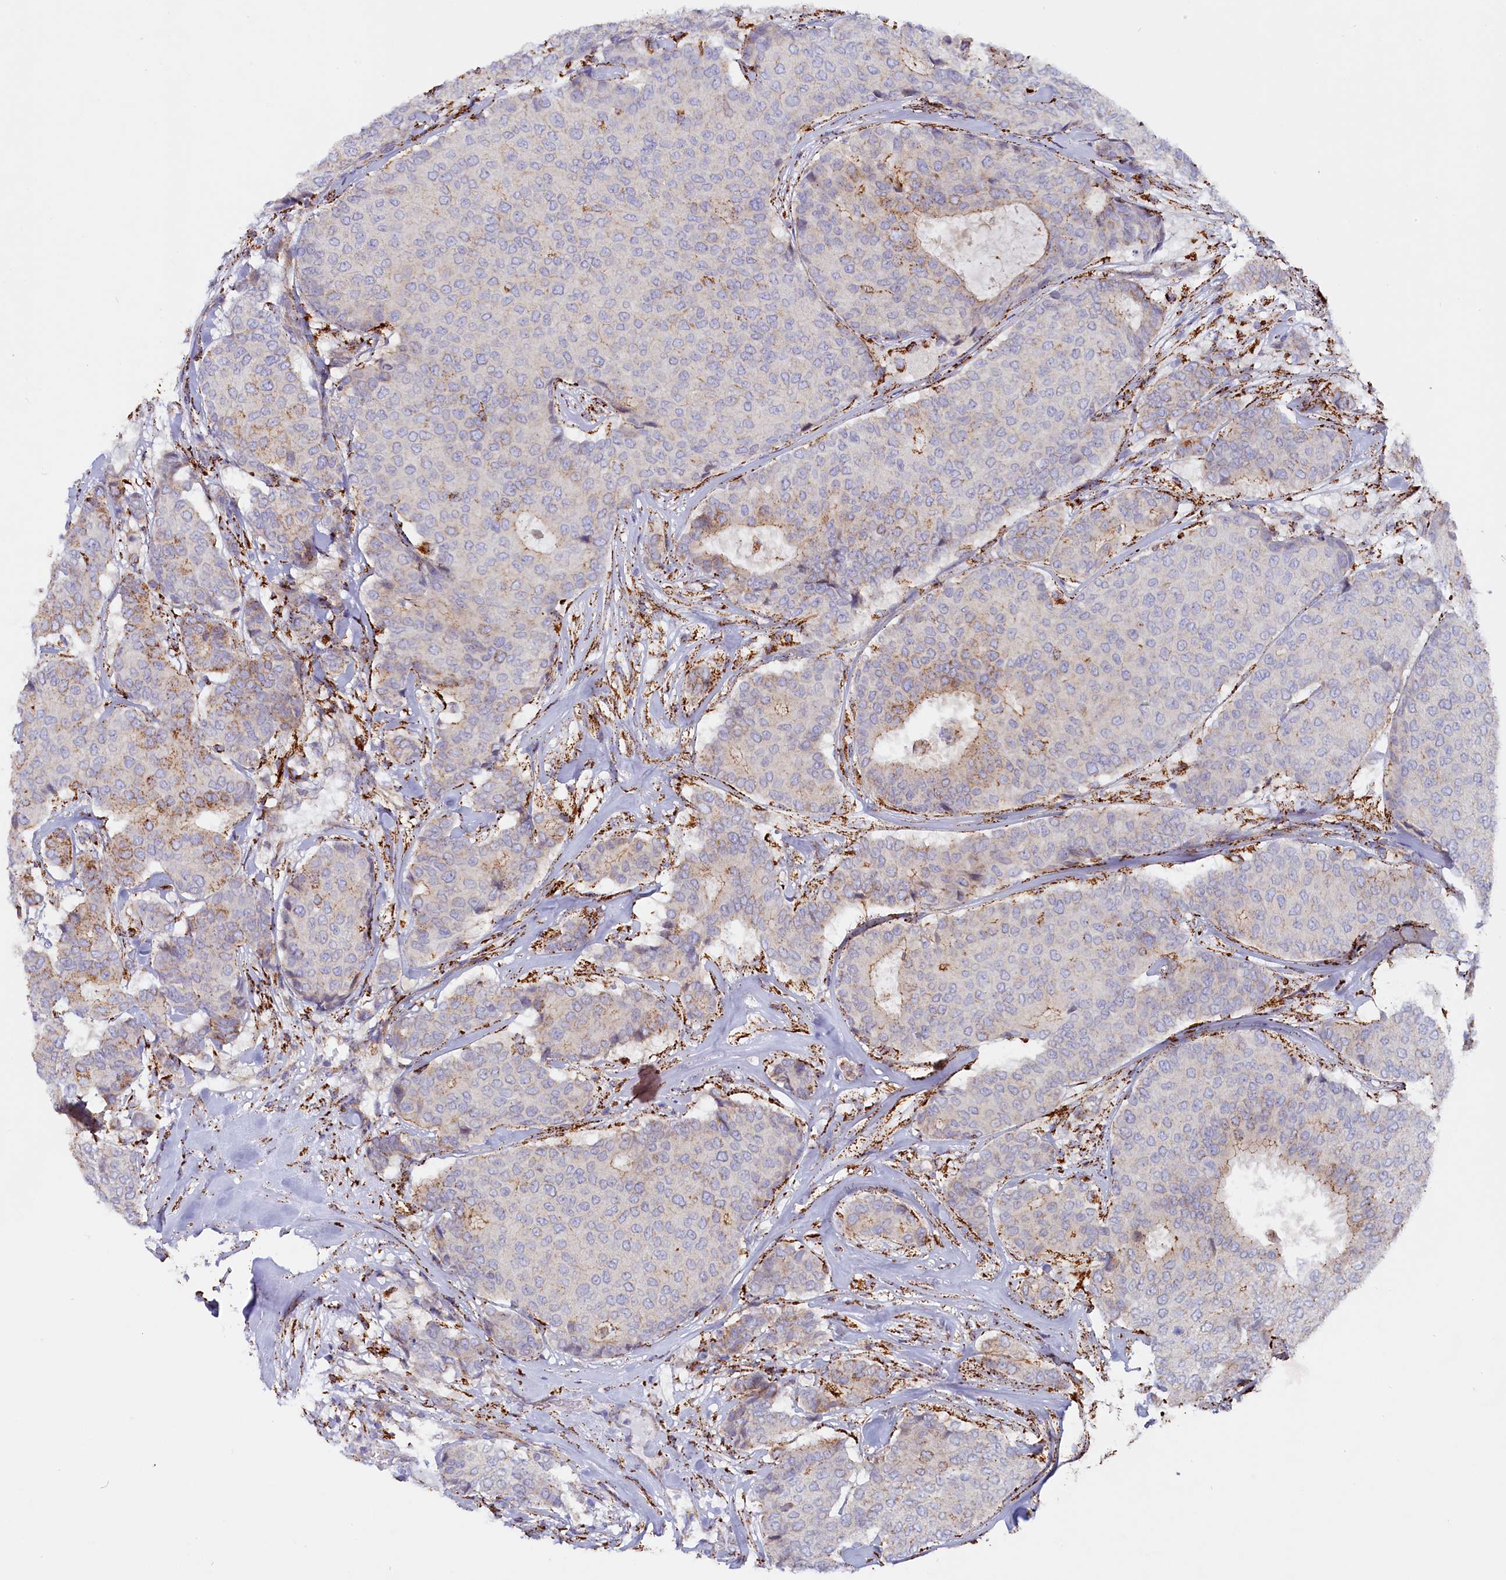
{"staining": {"intensity": "weak", "quantity": "<25%", "location": "cytoplasmic/membranous"}, "tissue": "breast cancer", "cell_type": "Tumor cells", "image_type": "cancer", "snomed": [{"axis": "morphology", "description": "Duct carcinoma"}, {"axis": "topography", "description": "Breast"}], "caption": "Breast cancer was stained to show a protein in brown. There is no significant positivity in tumor cells. Brightfield microscopy of IHC stained with DAB (brown) and hematoxylin (blue), captured at high magnification.", "gene": "AKTIP", "patient": {"sex": "female", "age": 75}}